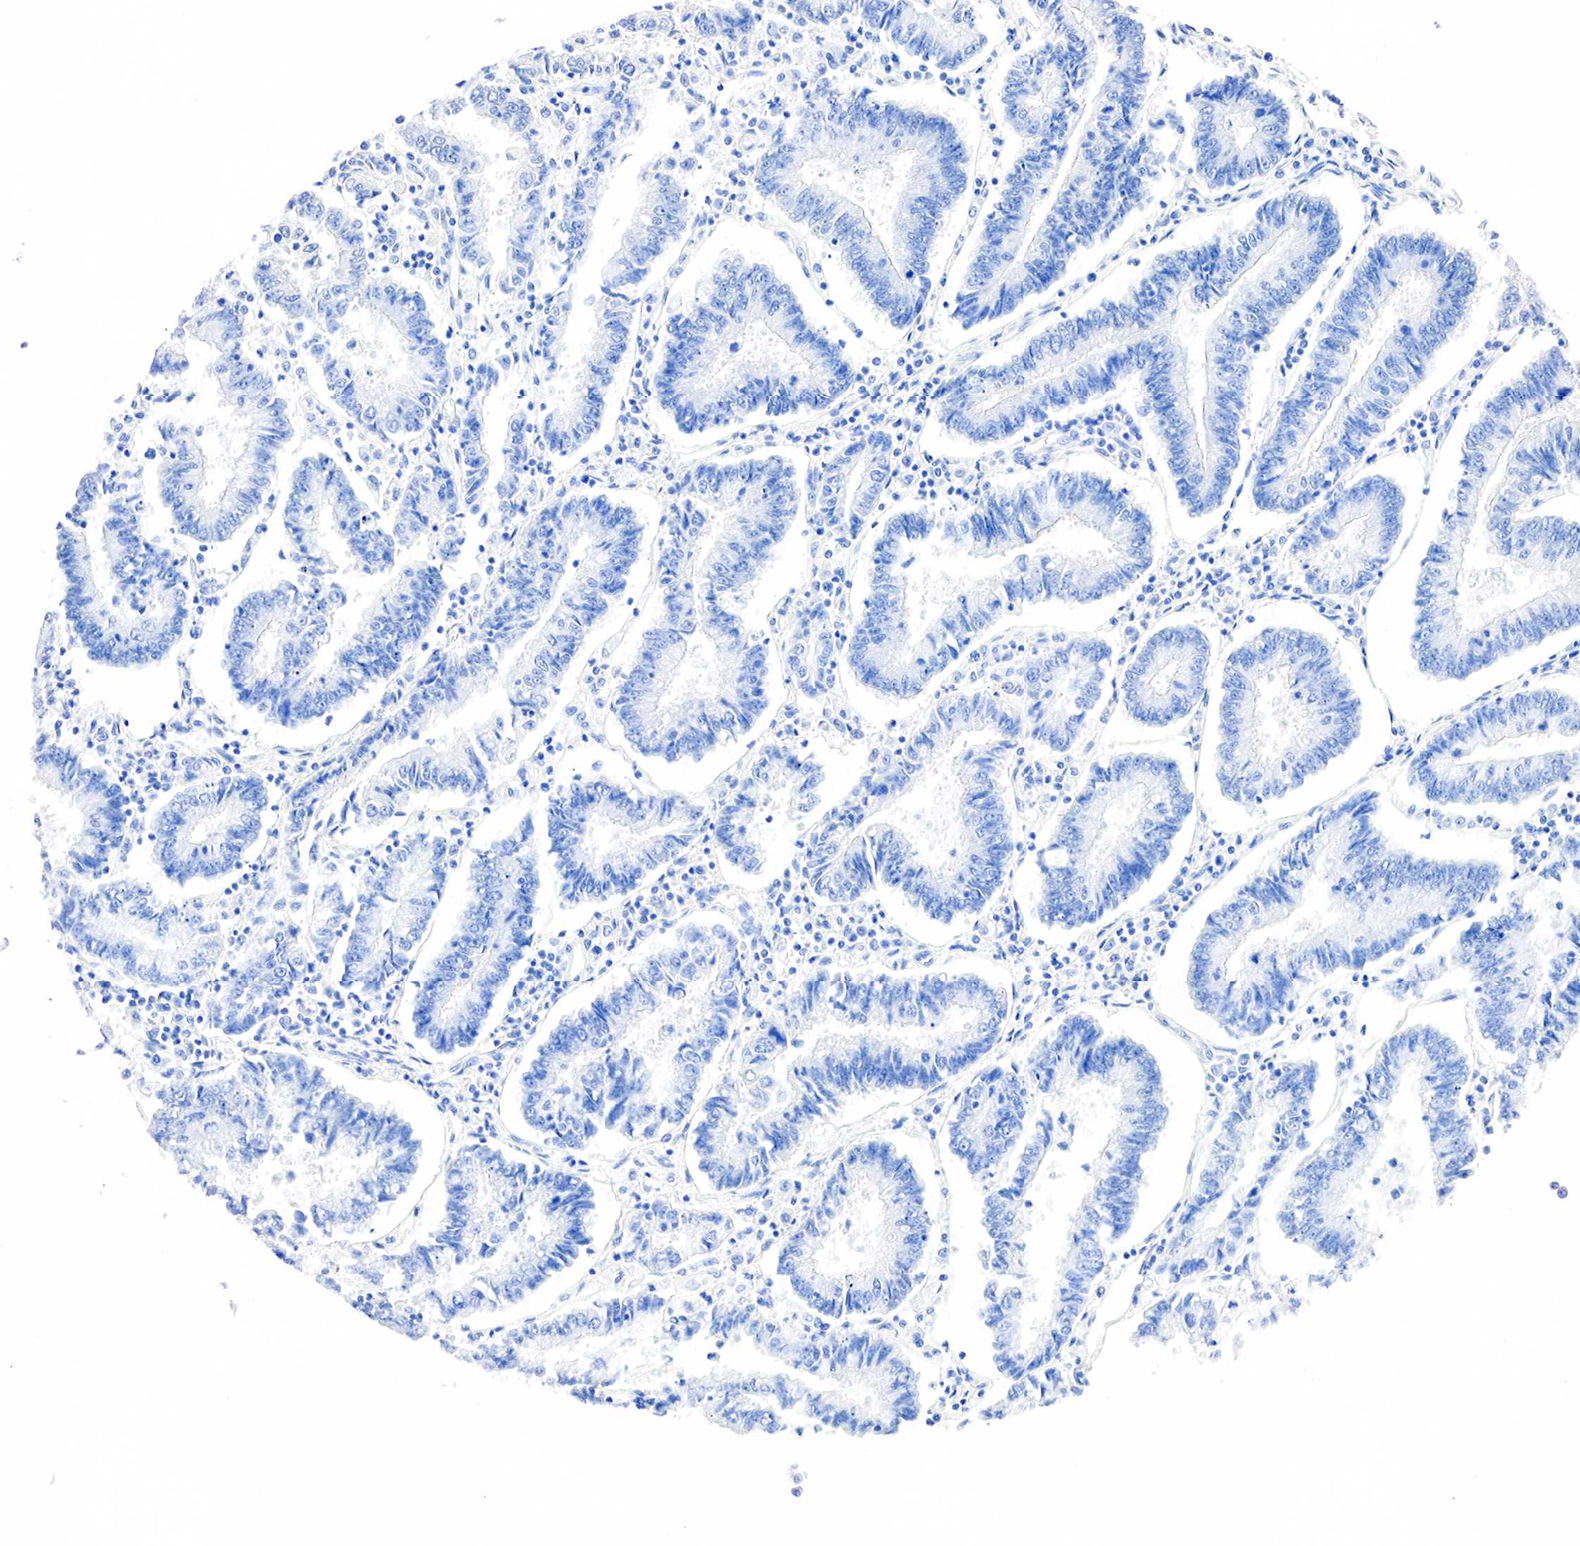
{"staining": {"intensity": "negative", "quantity": "none", "location": "none"}, "tissue": "endometrial cancer", "cell_type": "Tumor cells", "image_type": "cancer", "snomed": [{"axis": "morphology", "description": "Adenocarcinoma, NOS"}, {"axis": "topography", "description": "Endometrium"}], "caption": "The histopathology image shows no staining of tumor cells in endometrial cancer.", "gene": "PTH", "patient": {"sex": "female", "age": 75}}